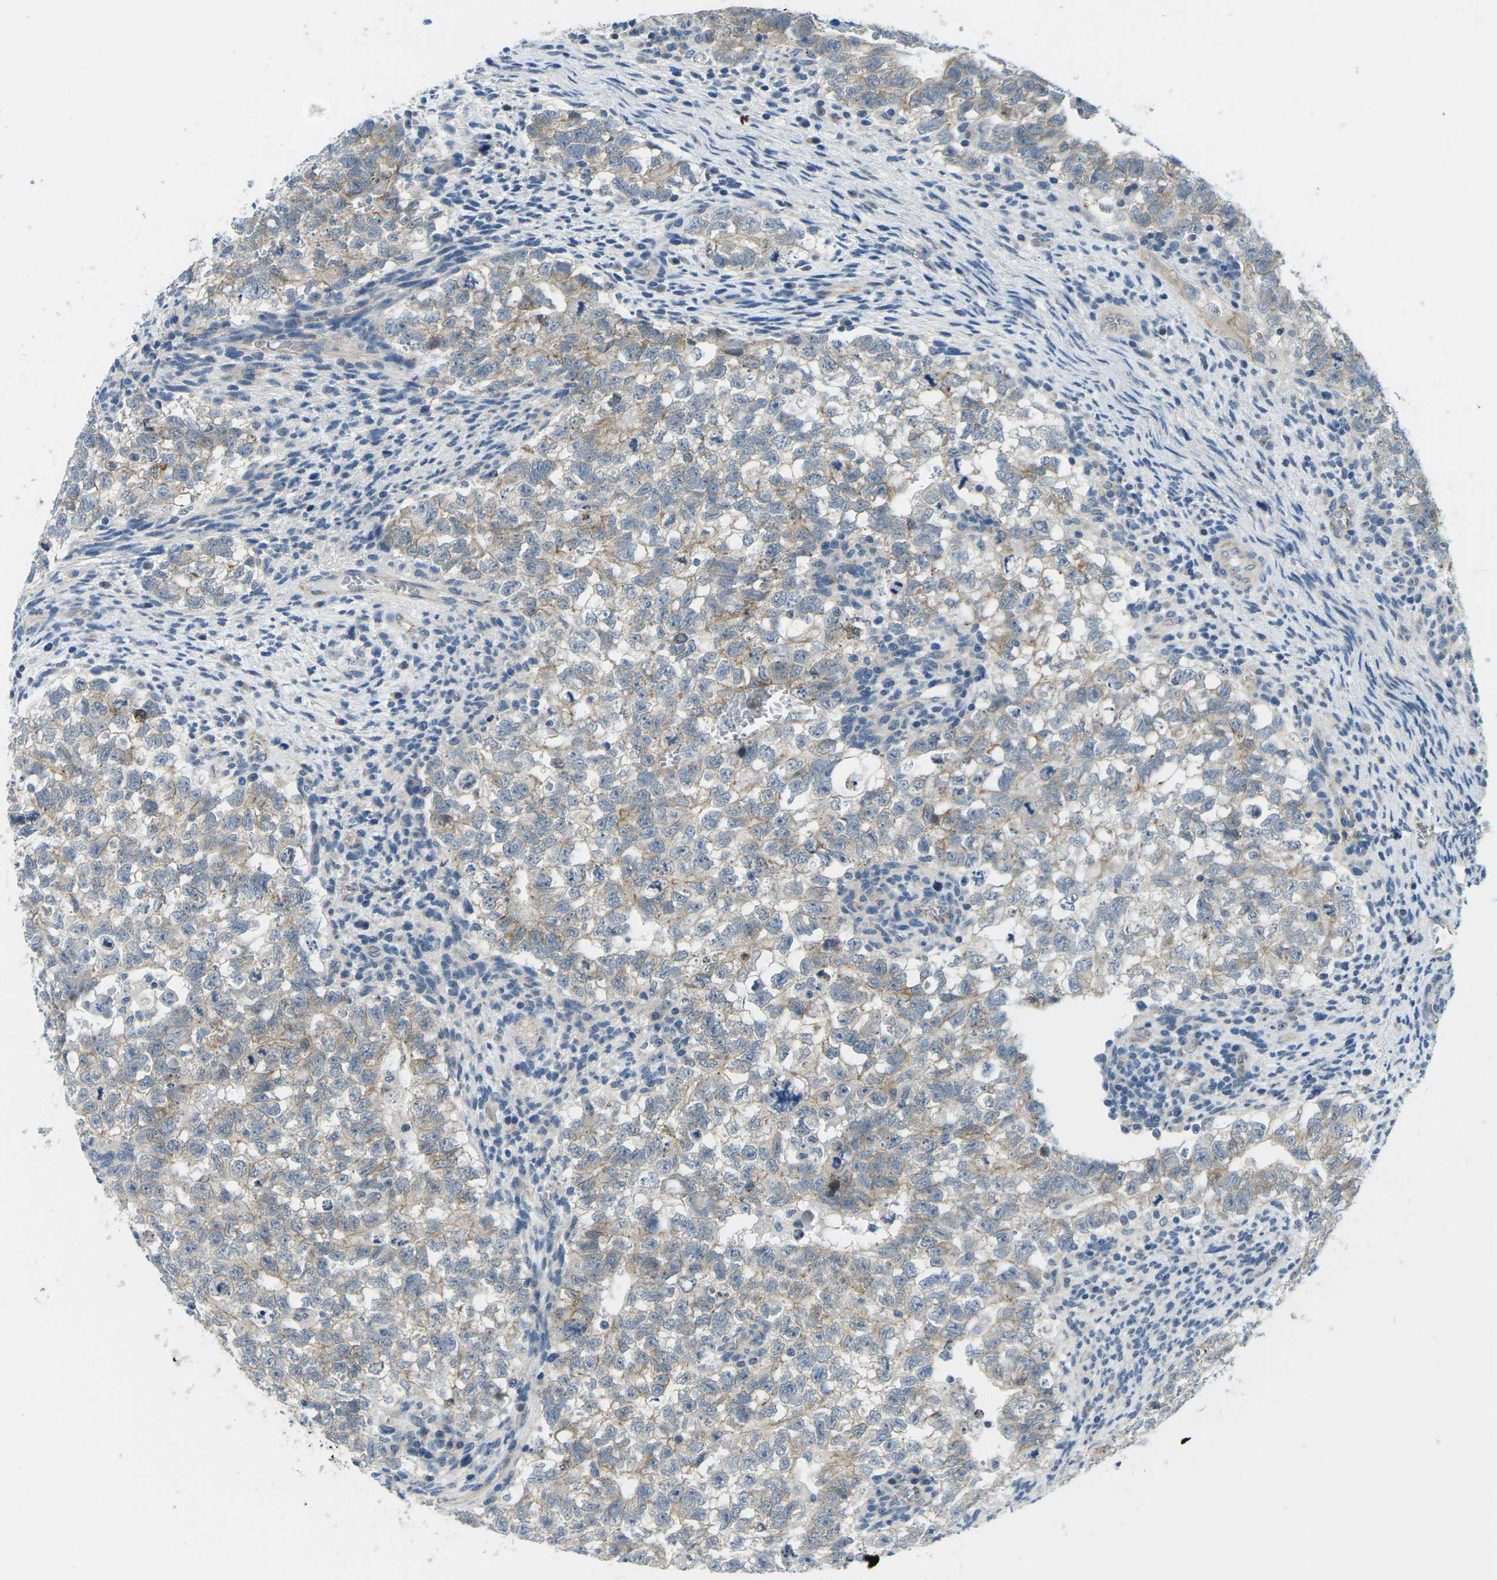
{"staining": {"intensity": "weak", "quantity": "25%-75%", "location": "cytoplasmic/membranous"}, "tissue": "testis cancer", "cell_type": "Tumor cells", "image_type": "cancer", "snomed": [{"axis": "morphology", "description": "Seminoma, NOS"}, {"axis": "morphology", "description": "Carcinoma, Embryonal, NOS"}, {"axis": "topography", "description": "Testis"}], "caption": "The image shows staining of testis cancer, revealing weak cytoplasmic/membranous protein positivity (brown color) within tumor cells.", "gene": "CTNND1", "patient": {"sex": "male", "age": 38}}